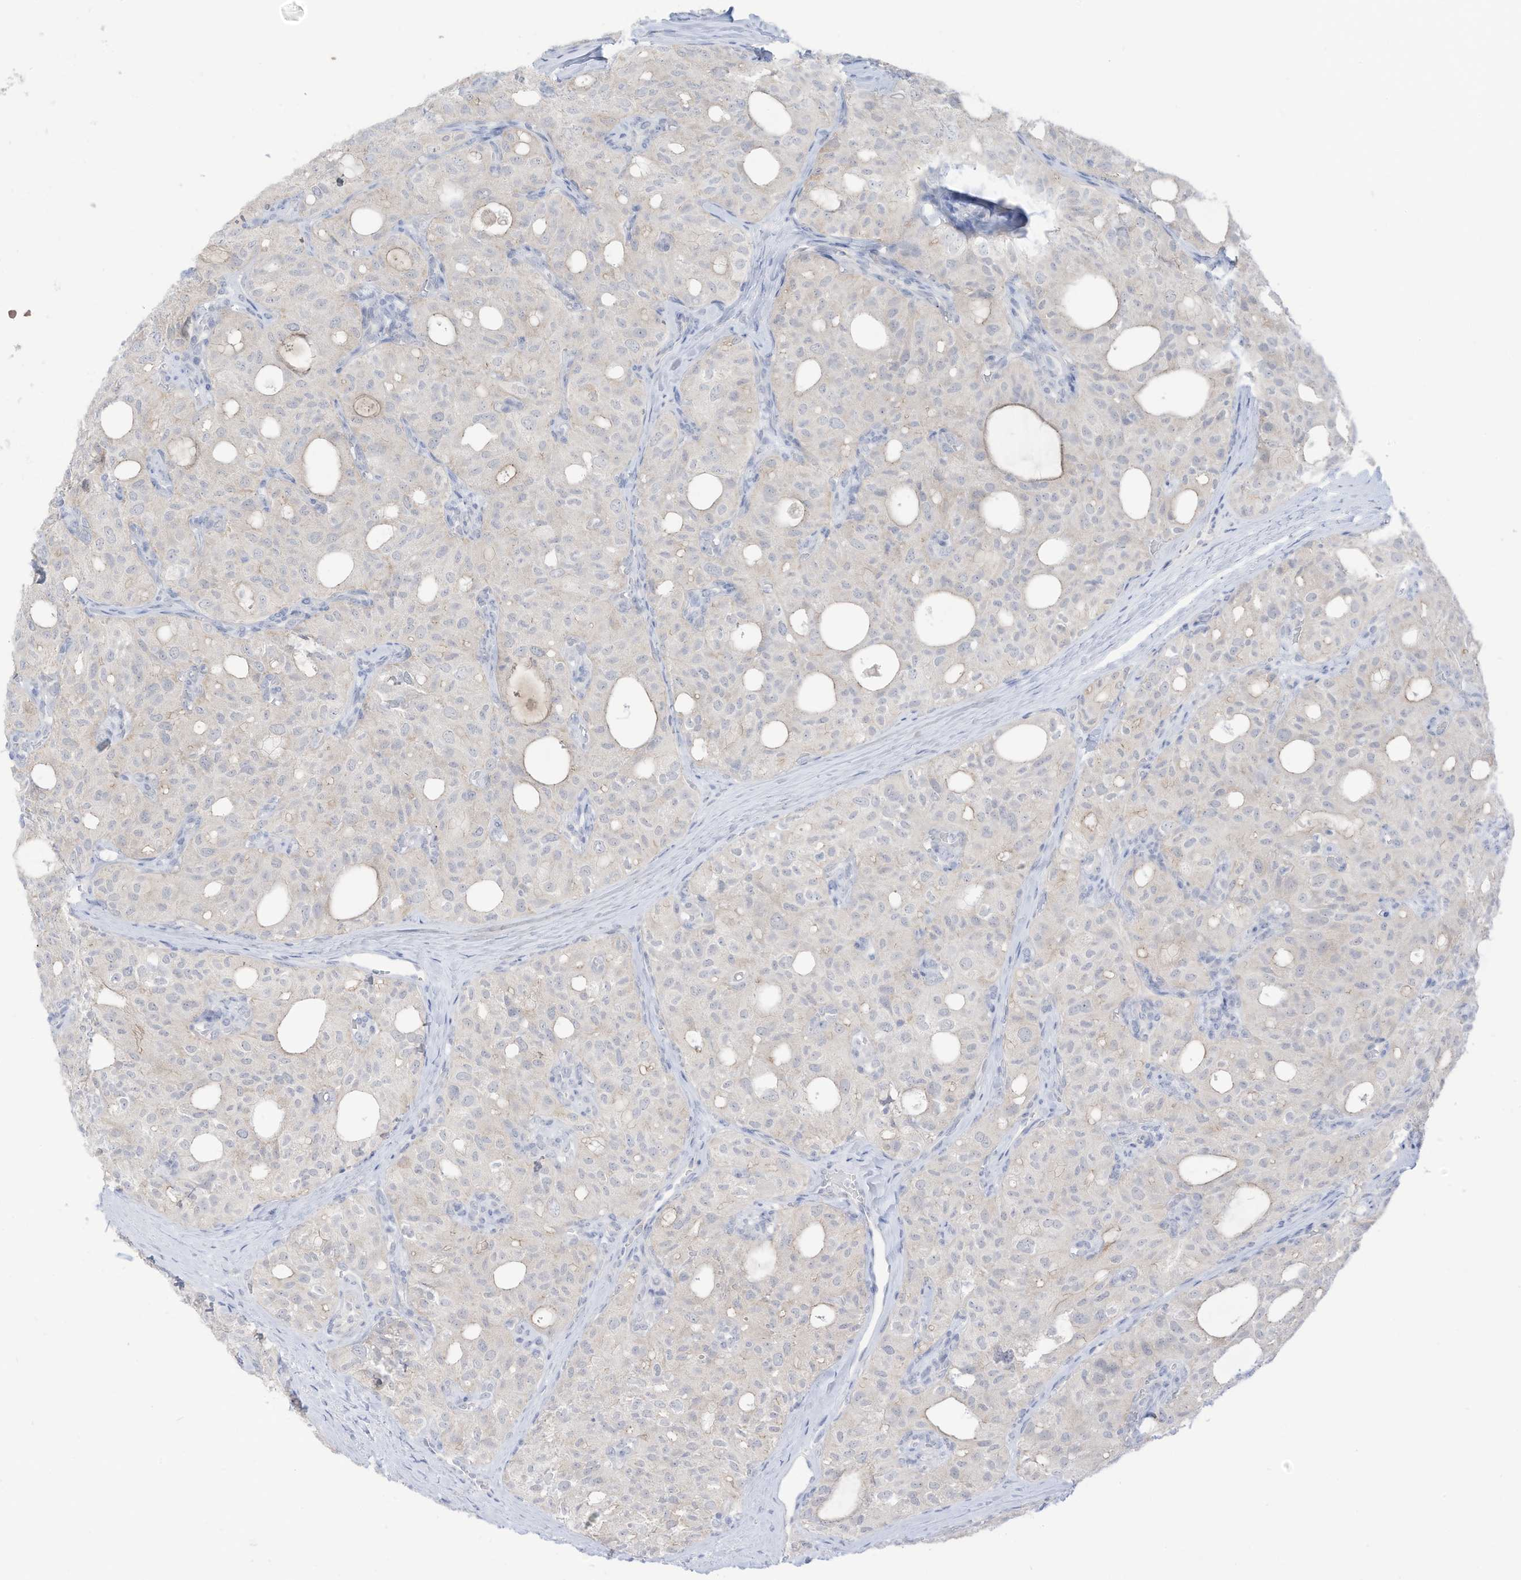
{"staining": {"intensity": "negative", "quantity": "none", "location": "none"}, "tissue": "thyroid cancer", "cell_type": "Tumor cells", "image_type": "cancer", "snomed": [{"axis": "morphology", "description": "Follicular adenoma carcinoma, NOS"}, {"axis": "topography", "description": "Thyroid gland"}], "caption": "Tumor cells are negative for brown protein staining in follicular adenoma carcinoma (thyroid).", "gene": "OGT", "patient": {"sex": "male", "age": 75}}